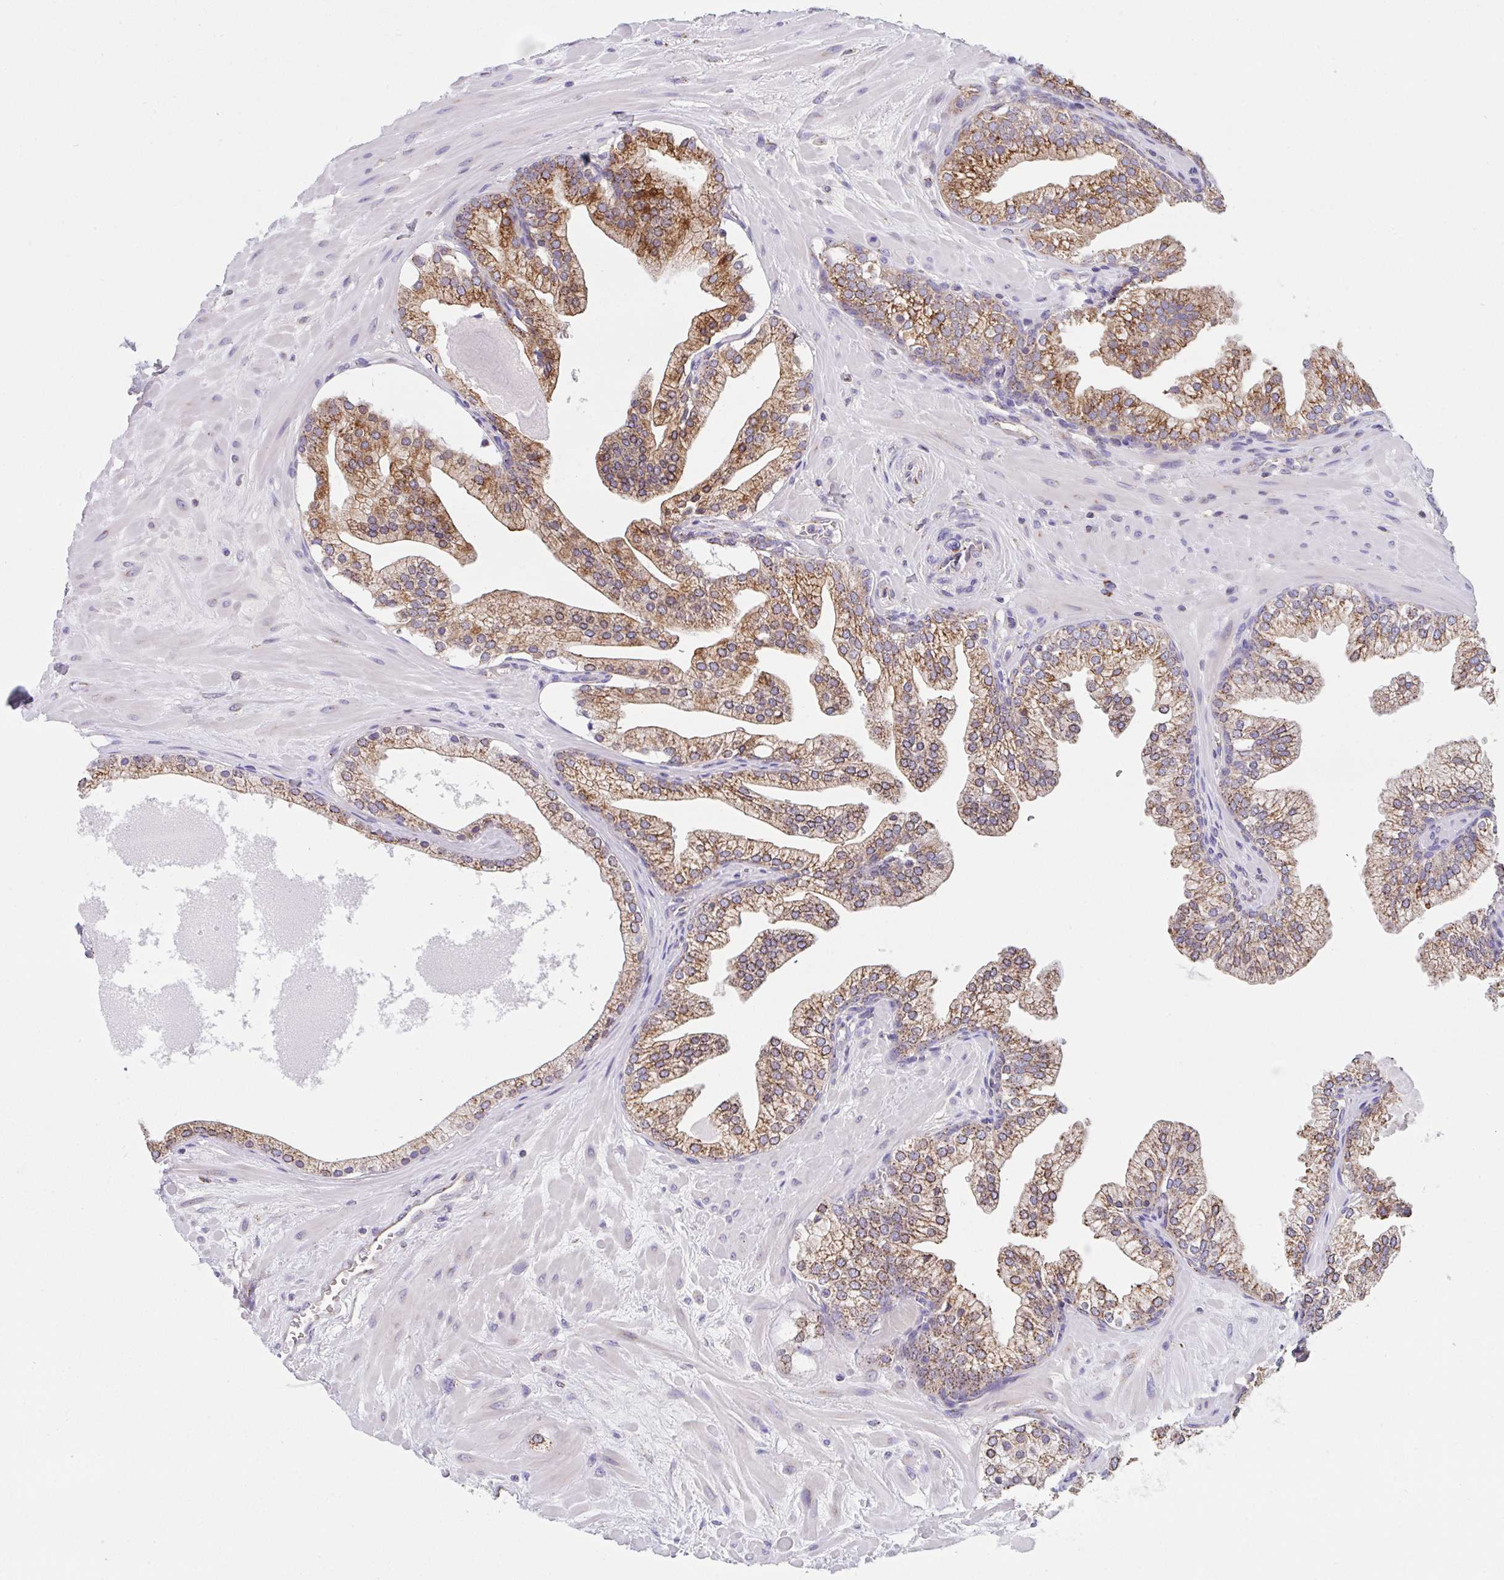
{"staining": {"intensity": "strong", "quantity": ">75%", "location": "cytoplasmic/membranous"}, "tissue": "prostate", "cell_type": "Glandular cells", "image_type": "normal", "snomed": [{"axis": "morphology", "description": "Normal tissue, NOS"}, {"axis": "topography", "description": "Prostate"}, {"axis": "topography", "description": "Peripheral nerve tissue"}], "caption": "Protein staining displays strong cytoplasmic/membranous positivity in approximately >75% of glandular cells in benign prostate. The protein is stained brown, and the nuclei are stained in blue (DAB IHC with brightfield microscopy, high magnification).", "gene": "PROSER3", "patient": {"sex": "male", "age": 61}}